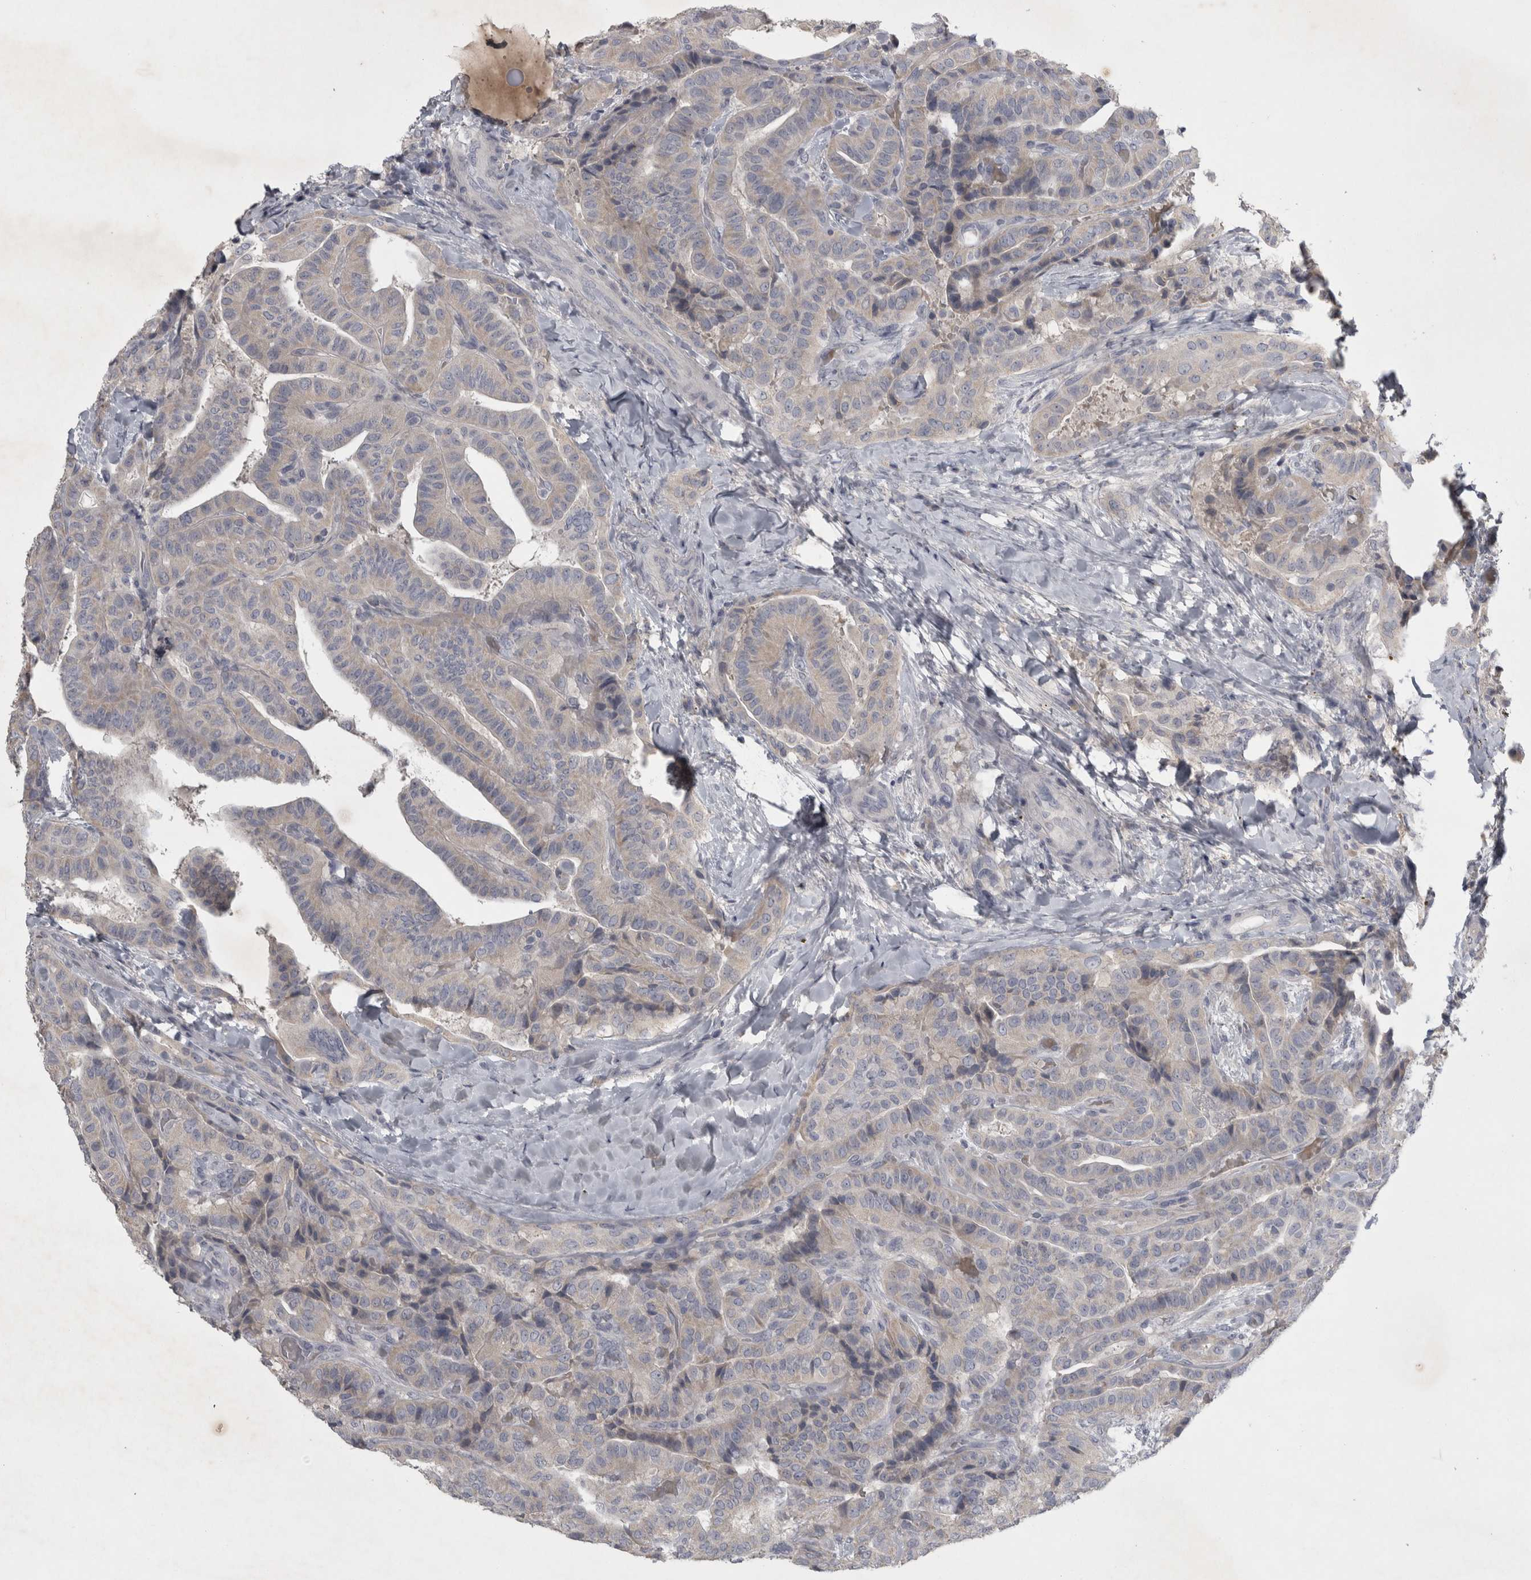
{"staining": {"intensity": "negative", "quantity": "none", "location": "none"}, "tissue": "thyroid cancer", "cell_type": "Tumor cells", "image_type": "cancer", "snomed": [{"axis": "morphology", "description": "Papillary adenocarcinoma, NOS"}, {"axis": "topography", "description": "Thyroid gland"}], "caption": "There is no significant positivity in tumor cells of thyroid cancer.", "gene": "ENPP7", "patient": {"sex": "male", "age": 77}}